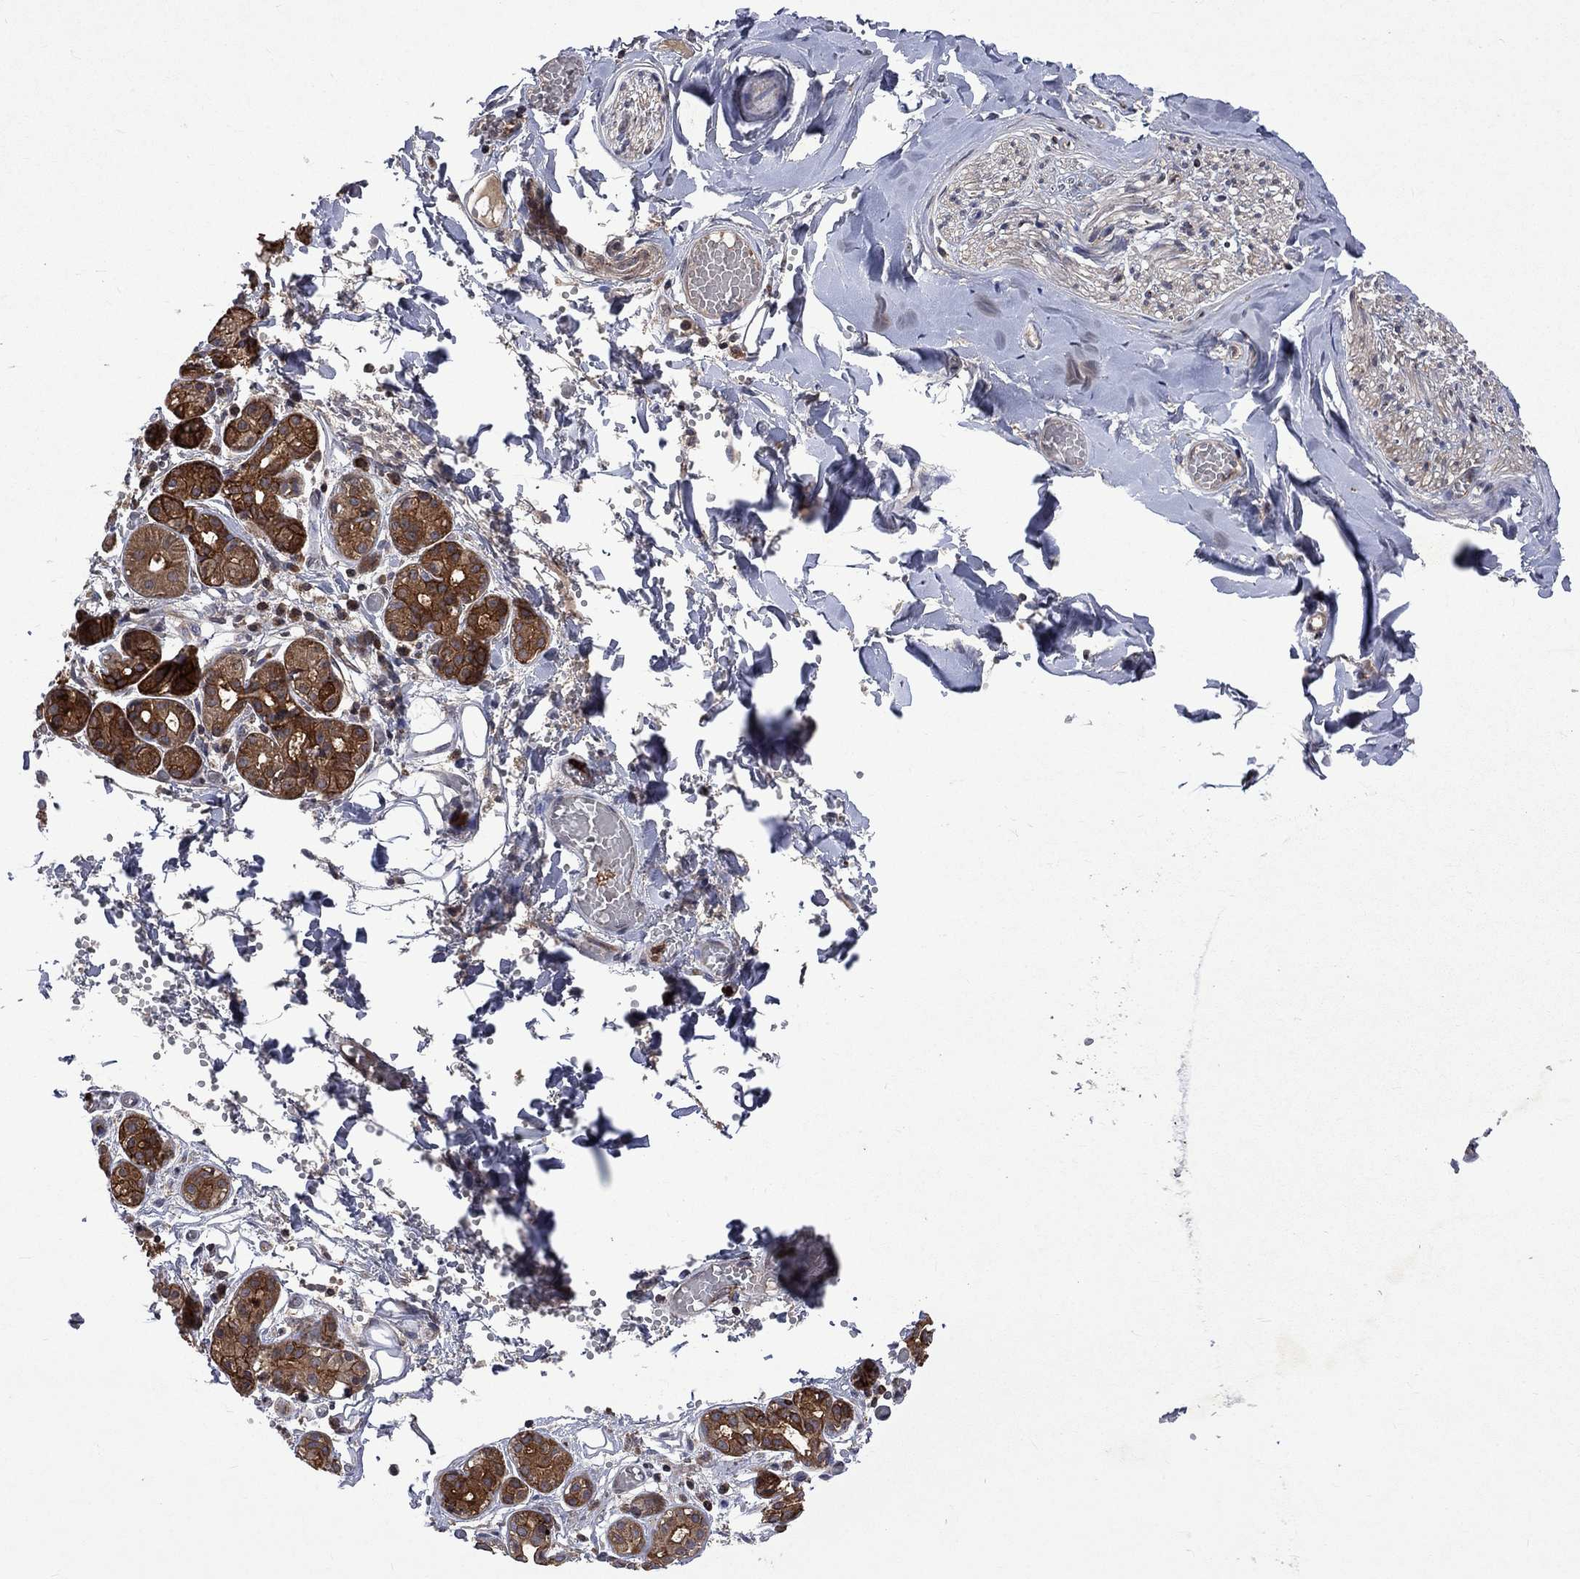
{"staining": {"intensity": "strong", "quantity": ">75%", "location": "cytoplasmic/membranous"}, "tissue": "salivary gland", "cell_type": "Glandular cells", "image_type": "normal", "snomed": [{"axis": "morphology", "description": "Normal tissue, NOS"}, {"axis": "topography", "description": "Salivary gland"}, {"axis": "topography", "description": "Peripheral nerve tissue"}], "caption": "Immunohistochemistry (IHC) of normal salivary gland displays high levels of strong cytoplasmic/membranous expression in approximately >75% of glandular cells. (DAB = brown stain, brightfield microscopy at high magnification).", "gene": "TMEM33", "patient": {"sex": "male", "age": 71}}